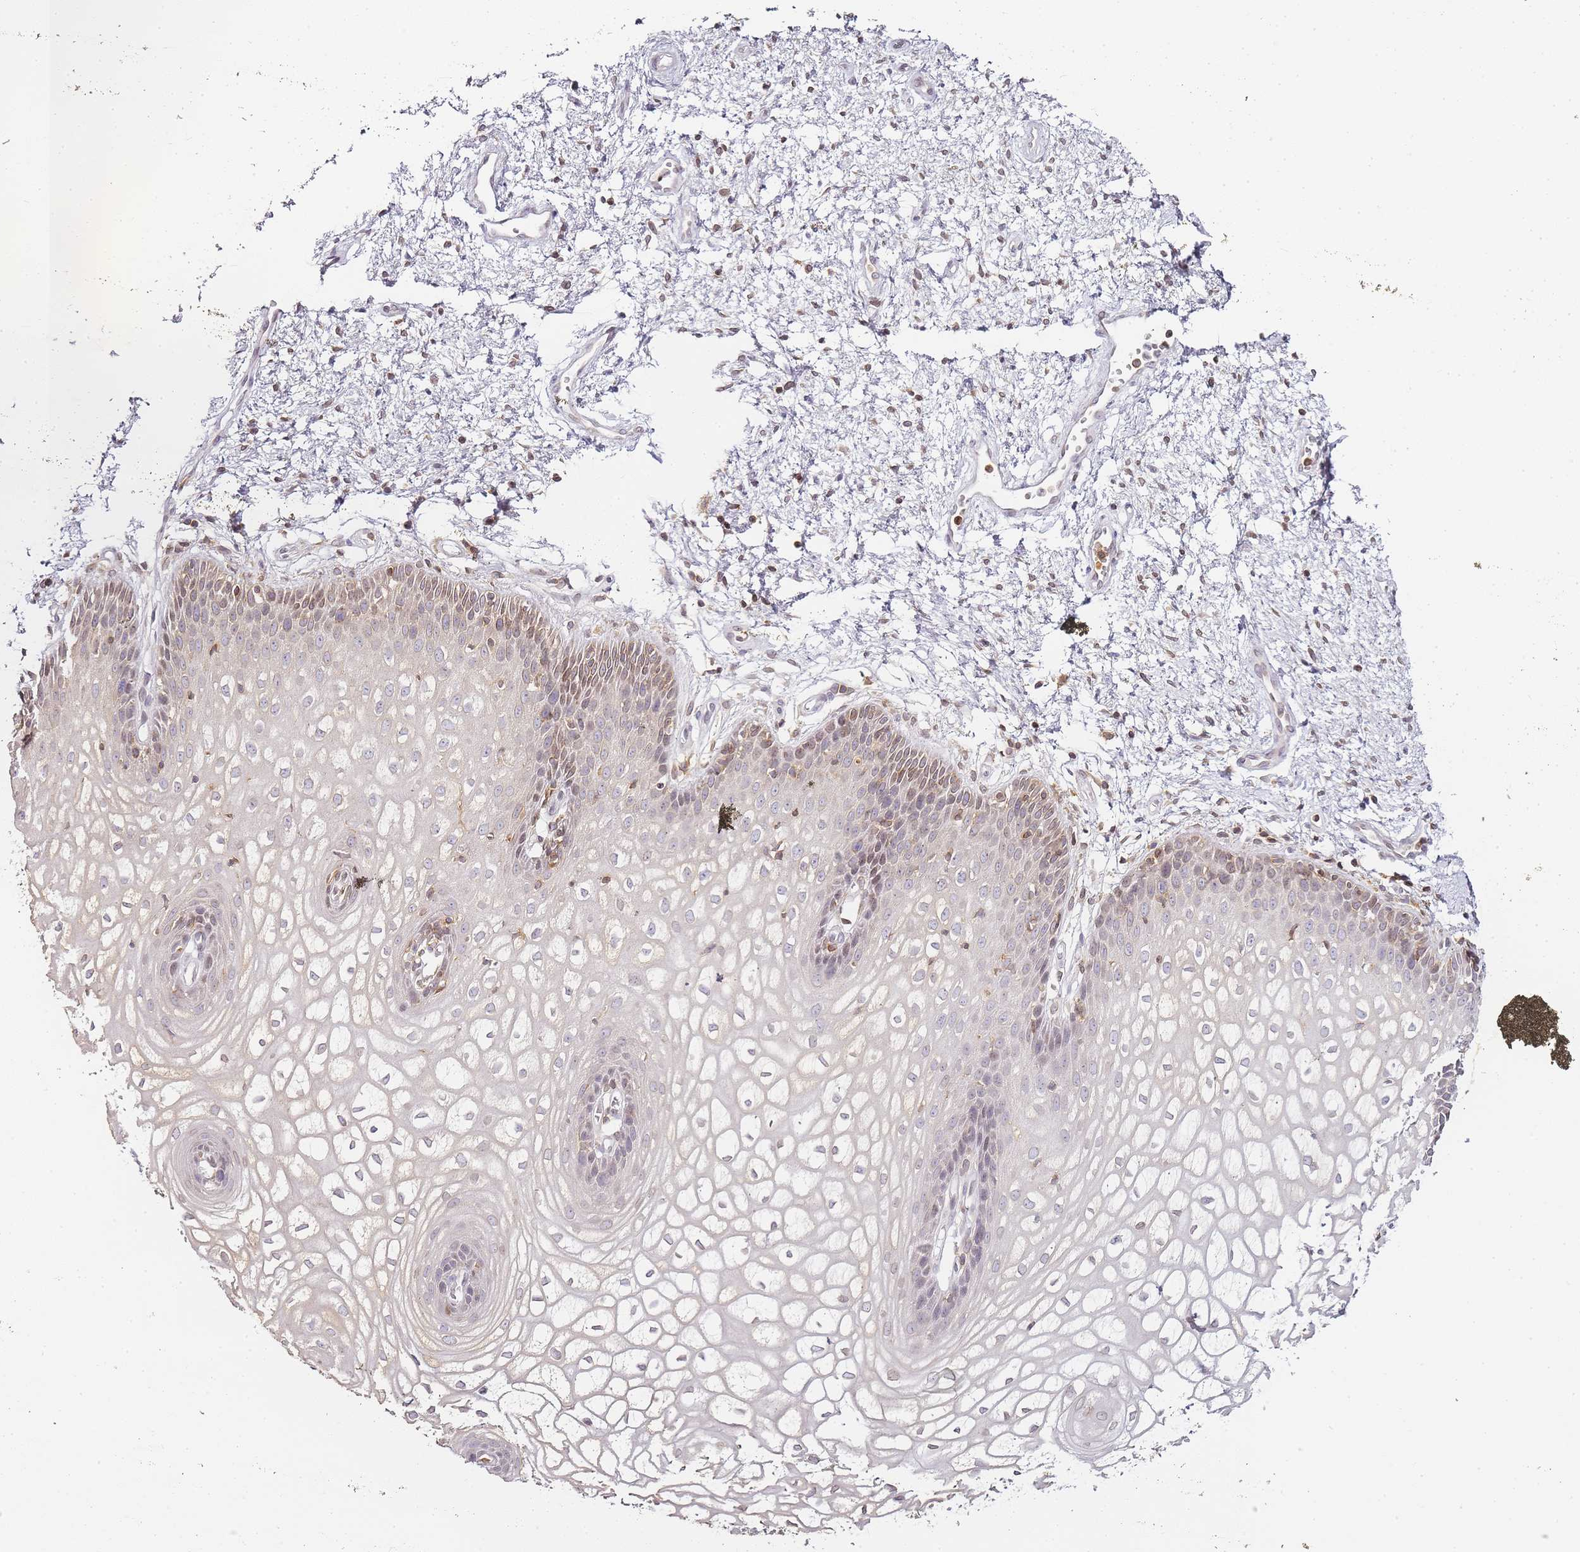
{"staining": {"intensity": "moderate", "quantity": "<25%", "location": "nuclear"}, "tissue": "vagina", "cell_type": "Squamous epithelial cells", "image_type": "normal", "snomed": [{"axis": "morphology", "description": "Normal tissue, NOS"}, {"axis": "topography", "description": "Vagina"}], "caption": "High-magnification brightfield microscopy of benign vagina stained with DAB (3,3'-diaminobenzidine) (brown) and counterstained with hematoxylin (blue). squamous epithelial cells exhibit moderate nuclear positivity is appreciated in about<25% of cells. The staining is performed using DAB brown chromogen to label protein expression. The nuclei are counter-stained blue using hematoxylin.", "gene": "JAKMIP1", "patient": {"sex": "female", "age": 34}}